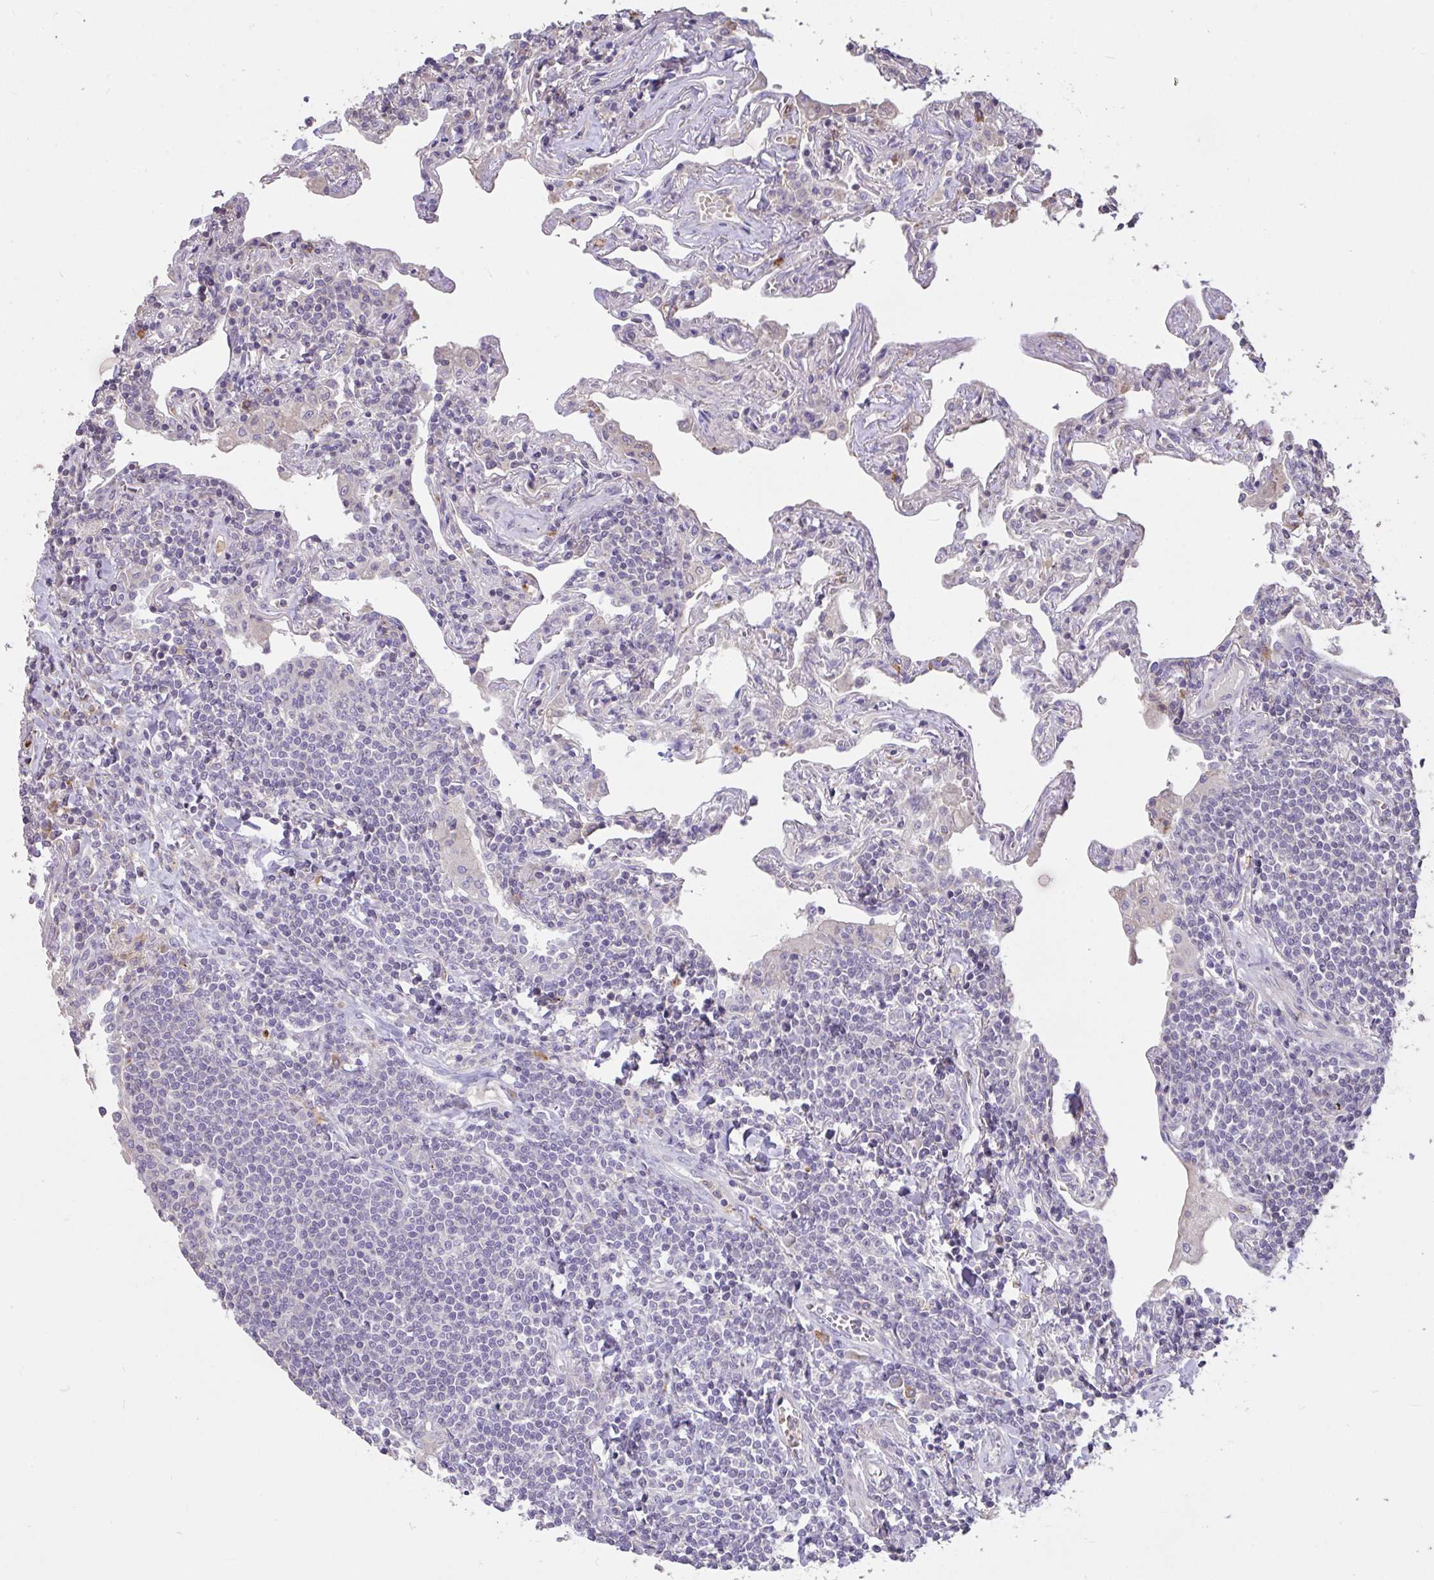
{"staining": {"intensity": "negative", "quantity": "none", "location": "none"}, "tissue": "lymphoma", "cell_type": "Tumor cells", "image_type": "cancer", "snomed": [{"axis": "morphology", "description": "Malignant lymphoma, non-Hodgkin's type, Low grade"}, {"axis": "topography", "description": "Lung"}], "caption": "This photomicrograph is of low-grade malignant lymphoma, non-Hodgkin's type stained with immunohistochemistry to label a protein in brown with the nuclei are counter-stained blue. There is no expression in tumor cells.", "gene": "FCER1A", "patient": {"sex": "female", "age": 71}}